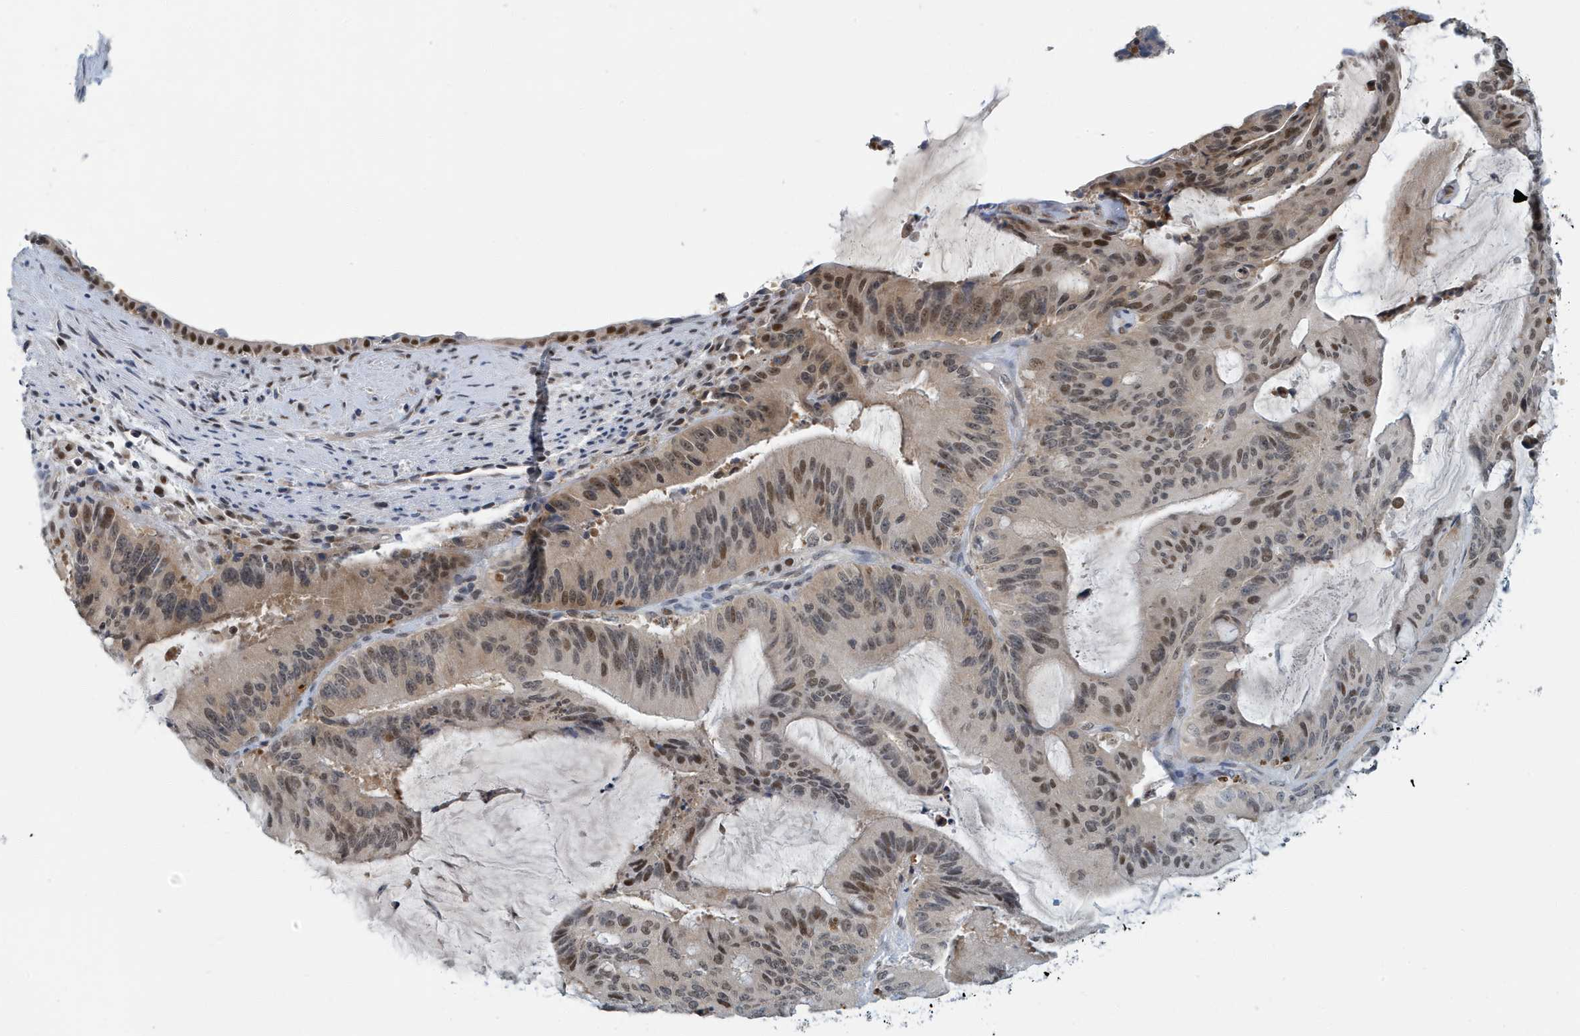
{"staining": {"intensity": "moderate", "quantity": "25%-75%", "location": "nuclear"}, "tissue": "liver cancer", "cell_type": "Tumor cells", "image_type": "cancer", "snomed": [{"axis": "morphology", "description": "Normal tissue, NOS"}, {"axis": "morphology", "description": "Cholangiocarcinoma"}, {"axis": "topography", "description": "Liver"}, {"axis": "topography", "description": "Peripheral nerve tissue"}], "caption": "Immunohistochemistry (IHC) (DAB (3,3'-diaminobenzidine)) staining of liver cancer (cholangiocarcinoma) reveals moderate nuclear protein staining in about 25%-75% of tumor cells.", "gene": "KIF15", "patient": {"sex": "female", "age": 73}}